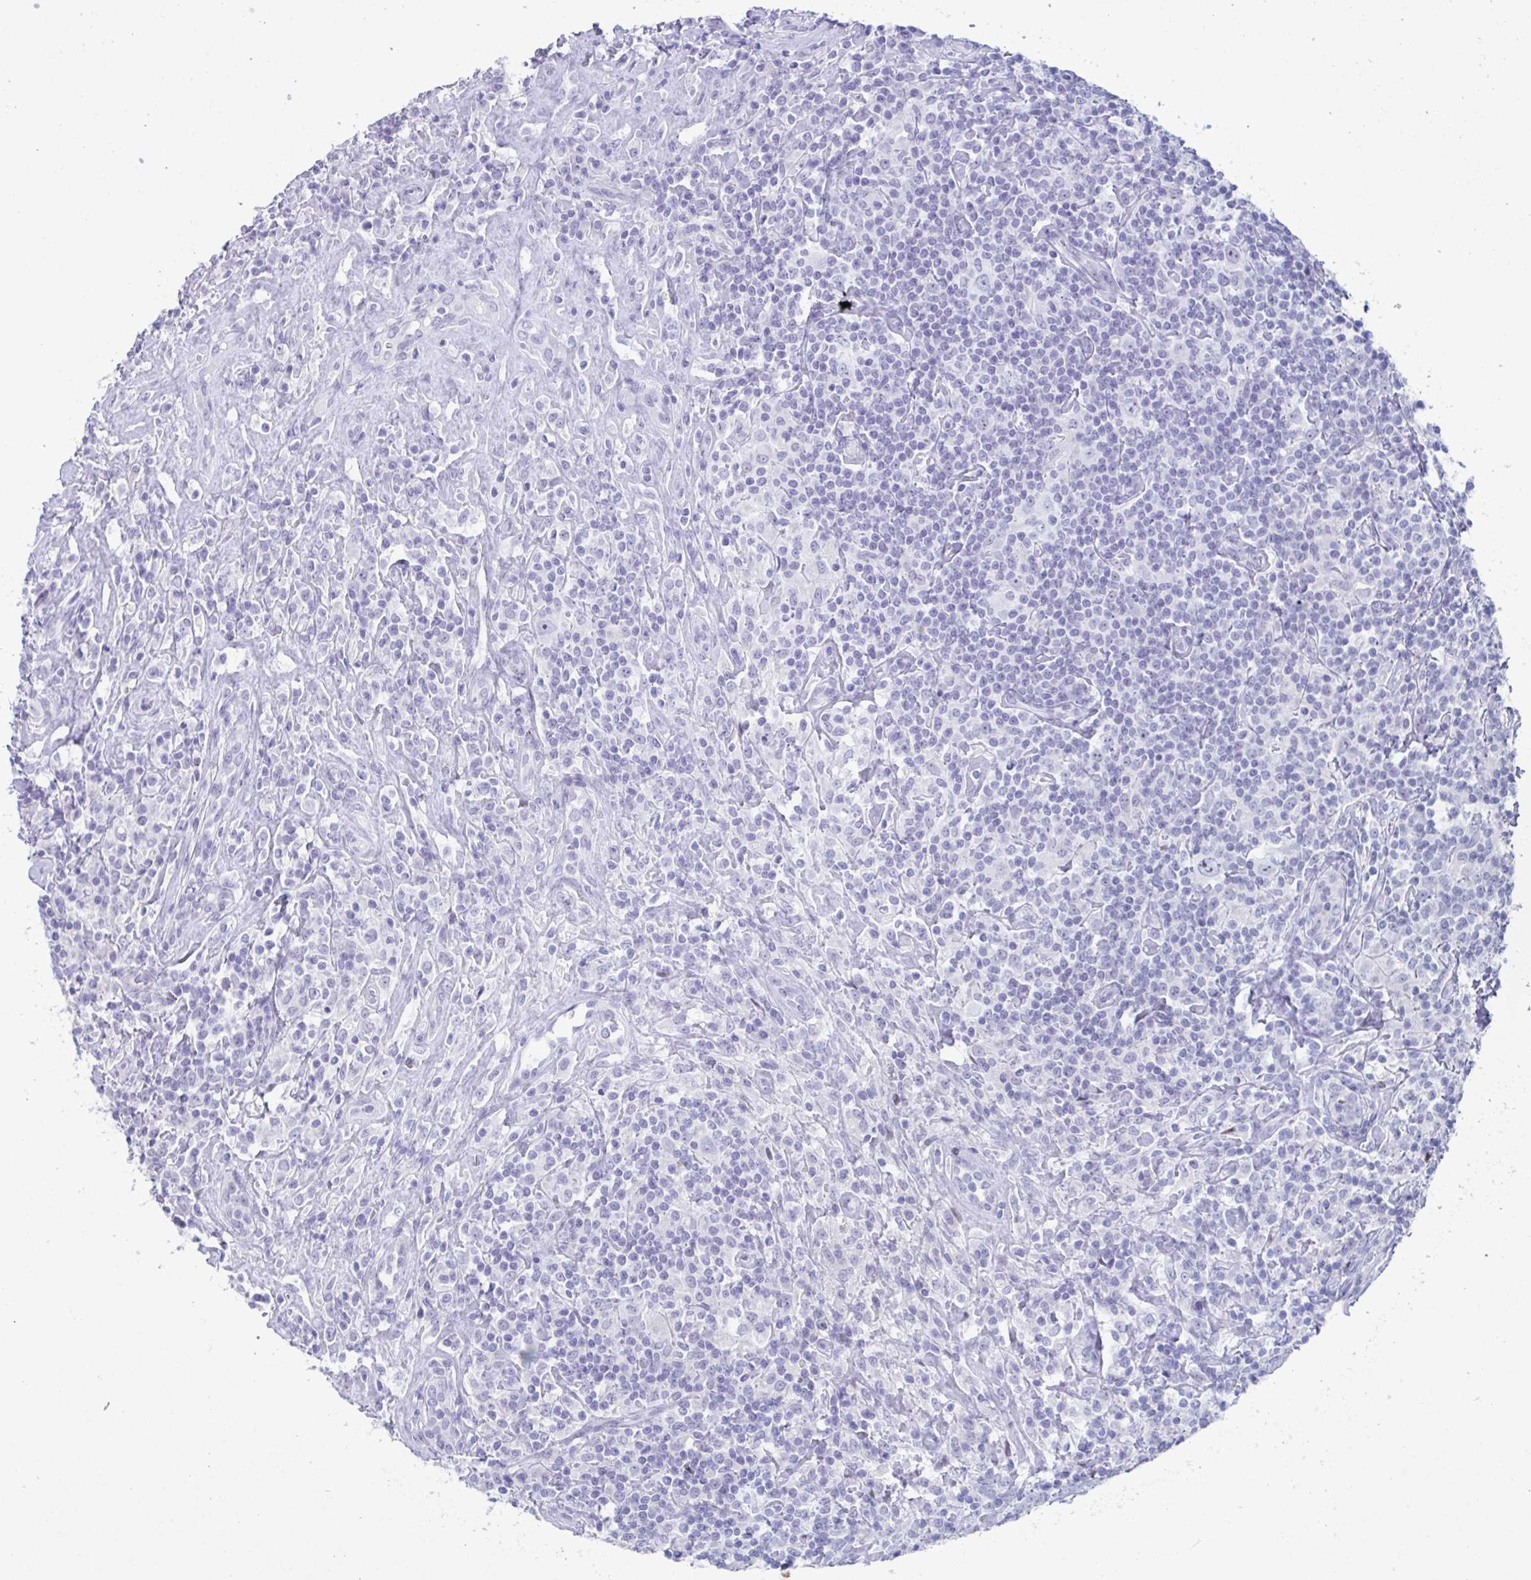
{"staining": {"intensity": "negative", "quantity": "none", "location": "none"}, "tissue": "lymphoma", "cell_type": "Tumor cells", "image_type": "cancer", "snomed": [{"axis": "morphology", "description": "Hodgkin's disease, NOS"}, {"axis": "morphology", "description": "Hodgkin's lymphoma, nodular sclerosis"}, {"axis": "topography", "description": "Lymph node"}], "caption": "An immunohistochemistry histopathology image of Hodgkin's lymphoma, nodular sclerosis is shown. There is no staining in tumor cells of Hodgkin's lymphoma, nodular sclerosis. Nuclei are stained in blue.", "gene": "CYP4F11", "patient": {"sex": "female", "age": 10}}